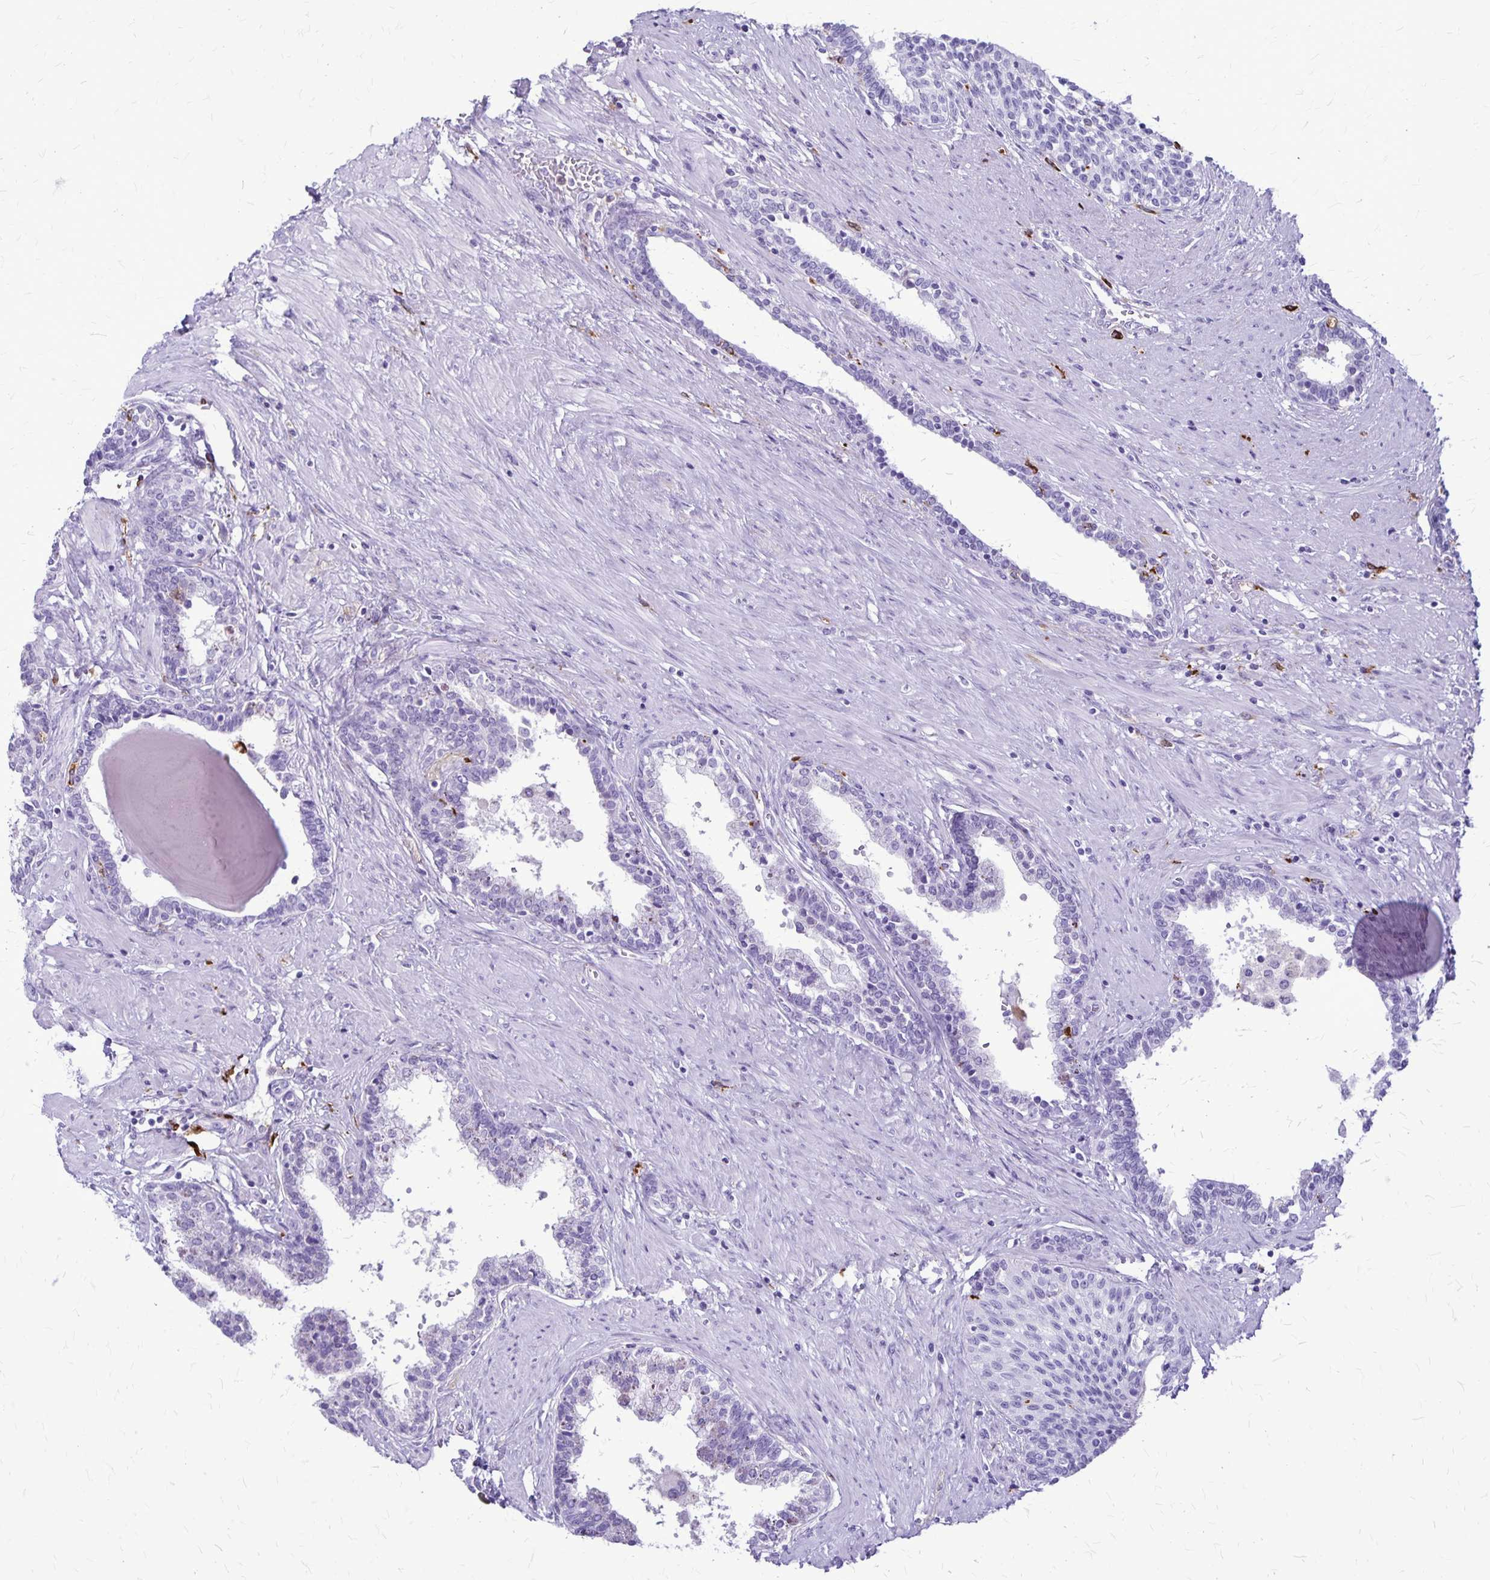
{"staining": {"intensity": "moderate", "quantity": "<25%", "location": "cytoplasmic/membranous"}, "tissue": "prostate", "cell_type": "Glandular cells", "image_type": "normal", "snomed": [{"axis": "morphology", "description": "Normal tissue, NOS"}, {"axis": "topography", "description": "Prostate"}], "caption": "Immunohistochemical staining of unremarkable prostate shows moderate cytoplasmic/membranous protein positivity in approximately <25% of glandular cells. Nuclei are stained in blue.", "gene": "RTN1", "patient": {"sex": "male", "age": 55}}